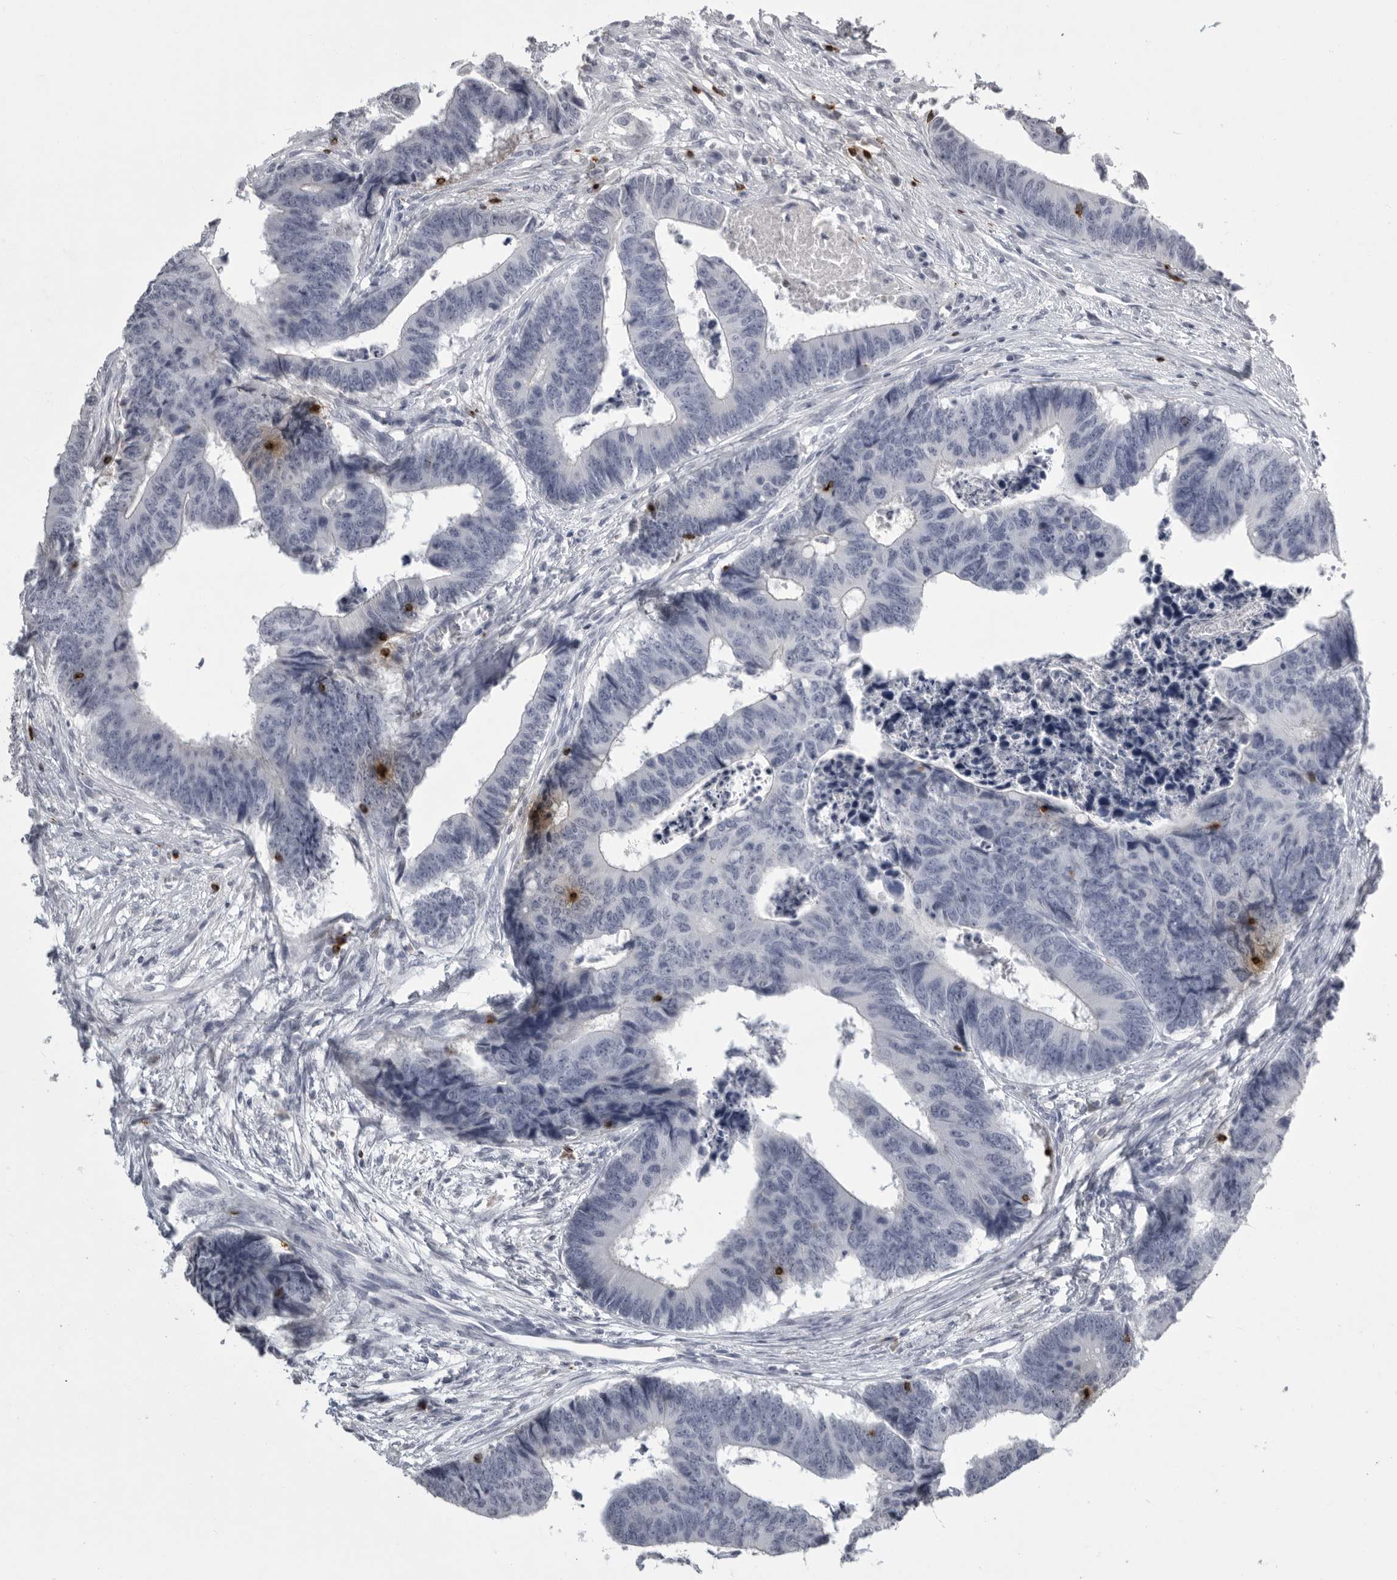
{"staining": {"intensity": "negative", "quantity": "none", "location": "none"}, "tissue": "colorectal cancer", "cell_type": "Tumor cells", "image_type": "cancer", "snomed": [{"axis": "morphology", "description": "Adenocarcinoma, NOS"}, {"axis": "topography", "description": "Rectum"}], "caption": "Histopathology image shows no protein expression in tumor cells of adenocarcinoma (colorectal) tissue. The staining was performed using DAB to visualize the protein expression in brown, while the nuclei were stained in blue with hematoxylin (Magnification: 20x).", "gene": "GNLY", "patient": {"sex": "male", "age": 84}}